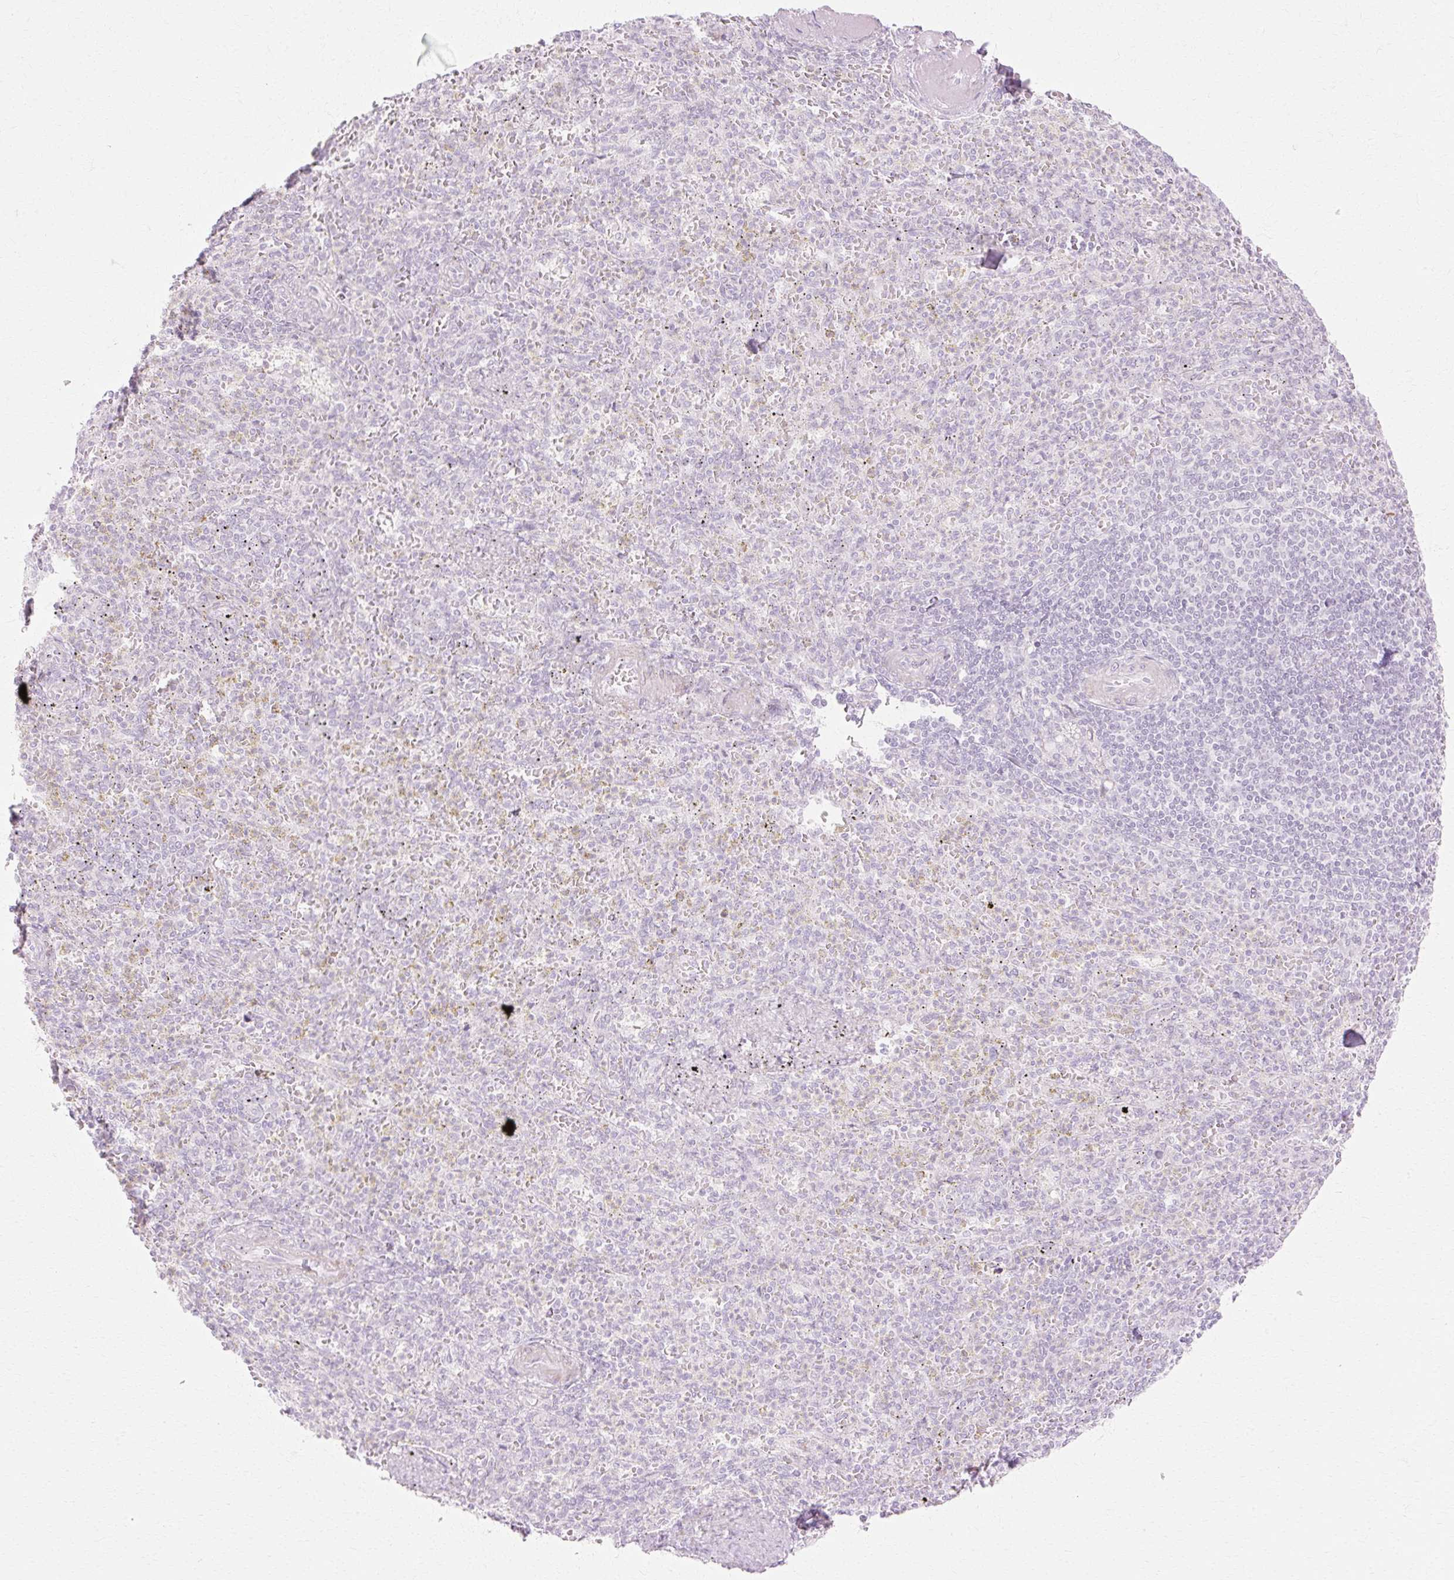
{"staining": {"intensity": "negative", "quantity": "none", "location": "none"}, "tissue": "spleen", "cell_type": "Cells in red pulp", "image_type": "normal", "snomed": [{"axis": "morphology", "description": "Normal tissue, NOS"}, {"axis": "topography", "description": "Spleen"}], "caption": "This is a photomicrograph of IHC staining of normal spleen, which shows no positivity in cells in red pulp. (DAB immunohistochemistry (IHC), high magnification).", "gene": "C3orf49", "patient": {"sex": "female", "age": 74}}